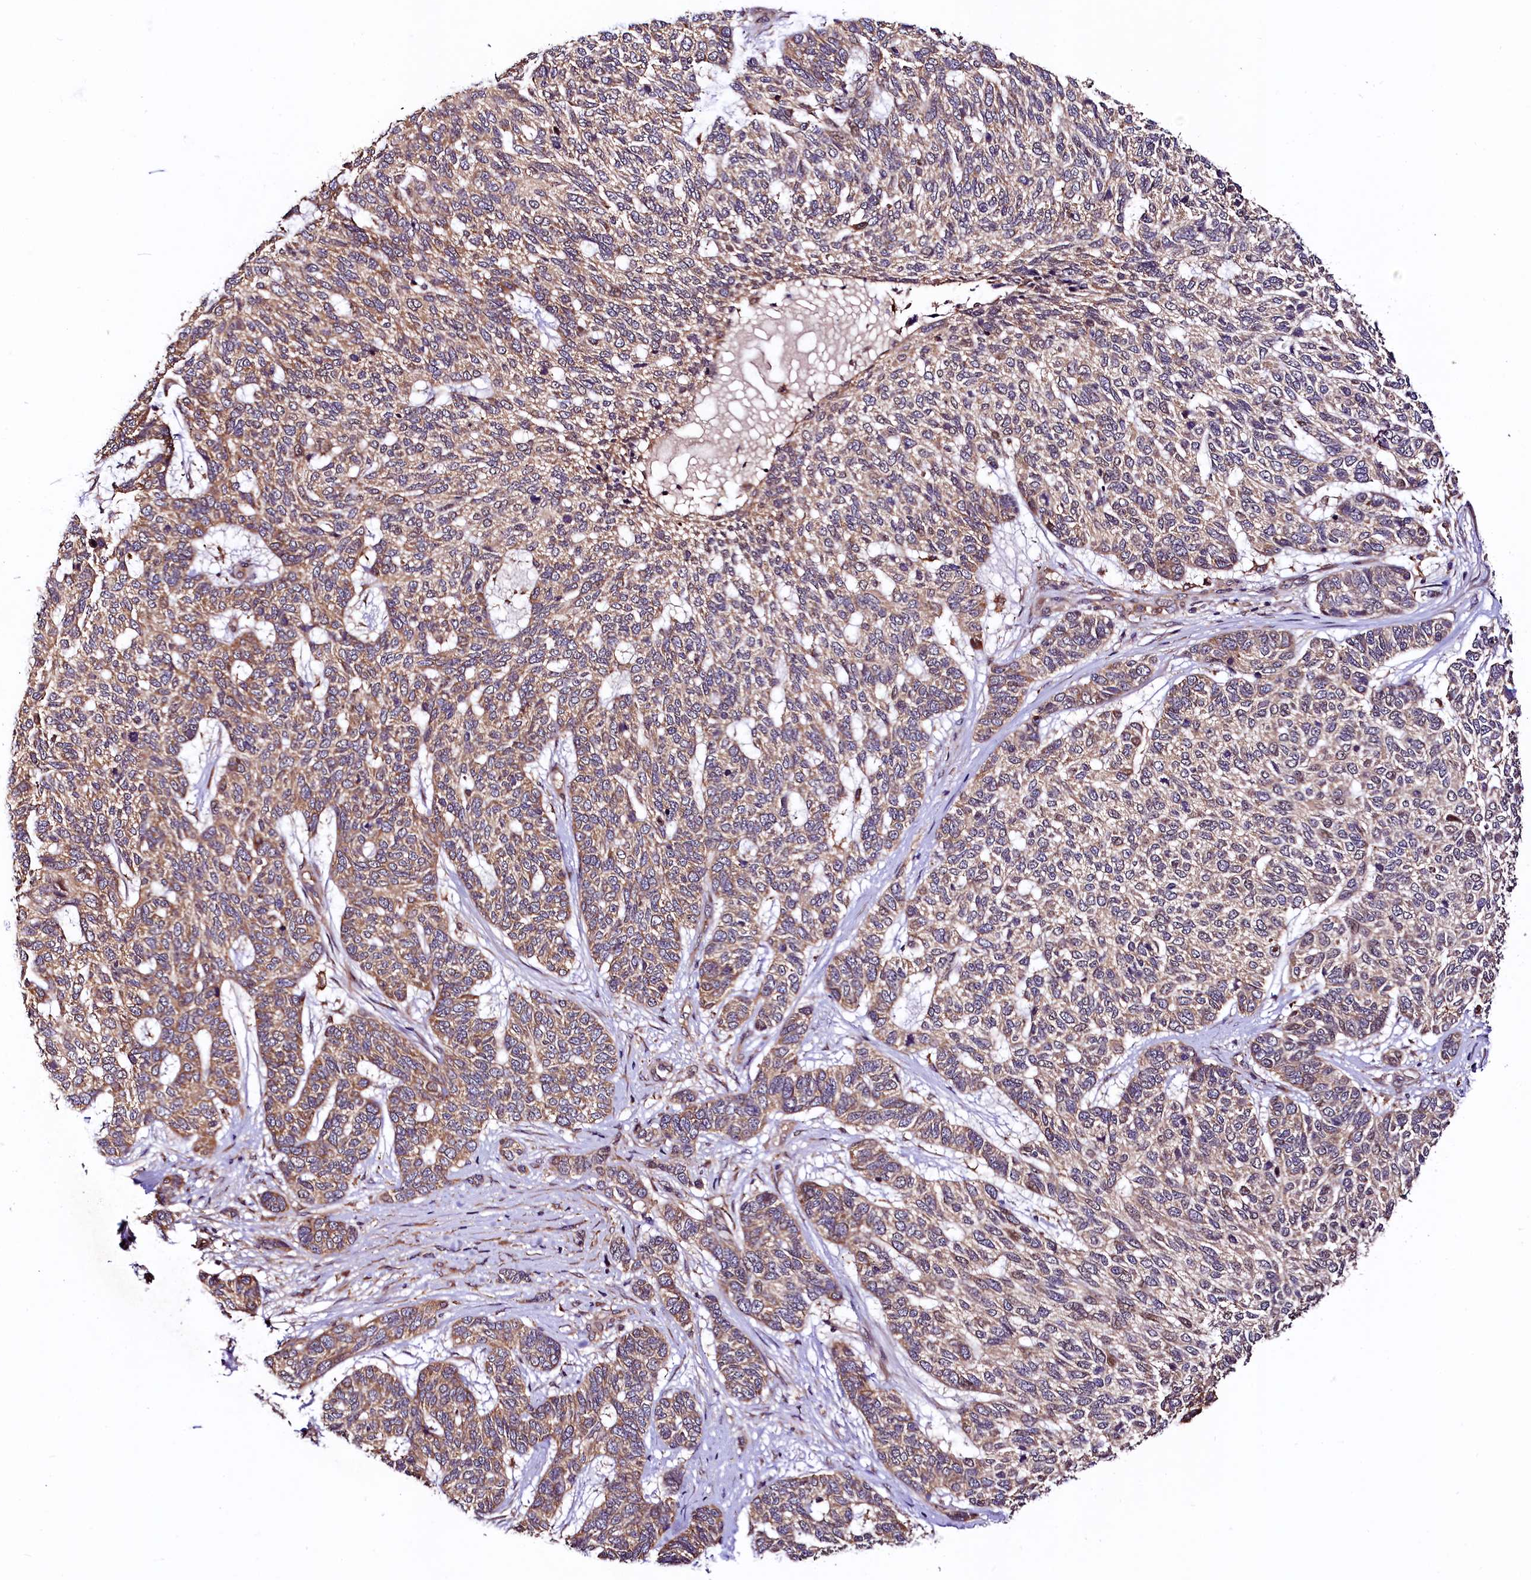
{"staining": {"intensity": "weak", "quantity": "25%-75%", "location": "cytoplasmic/membranous,nuclear"}, "tissue": "skin cancer", "cell_type": "Tumor cells", "image_type": "cancer", "snomed": [{"axis": "morphology", "description": "Basal cell carcinoma"}, {"axis": "topography", "description": "Skin"}], "caption": "IHC micrograph of neoplastic tissue: human skin cancer stained using immunohistochemistry exhibits low levels of weak protein expression localized specifically in the cytoplasmic/membranous and nuclear of tumor cells, appearing as a cytoplasmic/membranous and nuclear brown color.", "gene": "VPS35", "patient": {"sex": "female", "age": 65}}